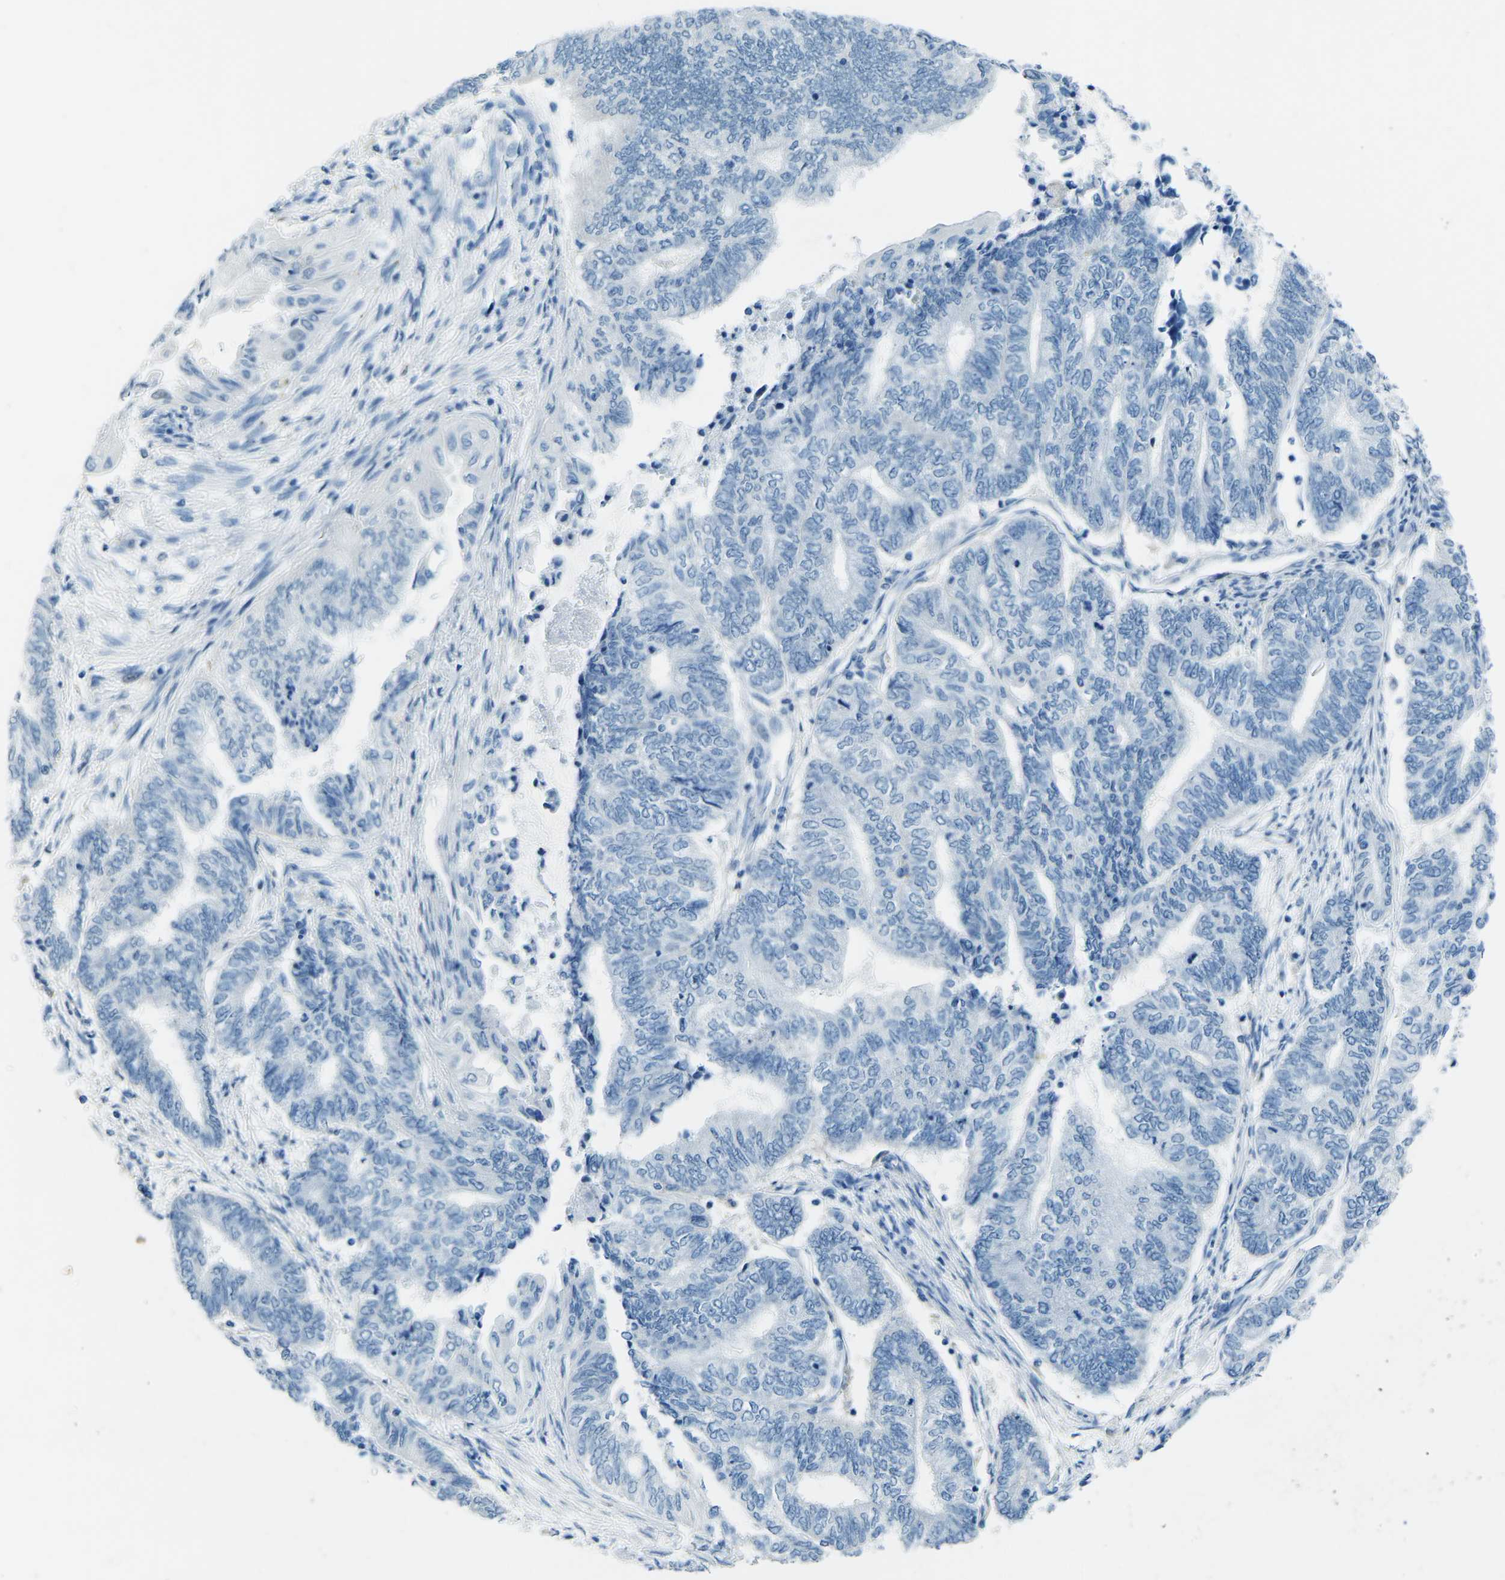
{"staining": {"intensity": "negative", "quantity": "none", "location": "none"}, "tissue": "endometrial cancer", "cell_type": "Tumor cells", "image_type": "cancer", "snomed": [{"axis": "morphology", "description": "Adenocarcinoma, NOS"}, {"axis": "topography", "description": "Uterus"}, {"axis": "topography", "description": "Endometrium"}], "caption": "High power microscopy photomicrograph of an IHC image of endometrial cancer, revealing no significant staining in tumor cells.", "gene": "MYH8", "patient": {"sex": "female", "age": 70}}